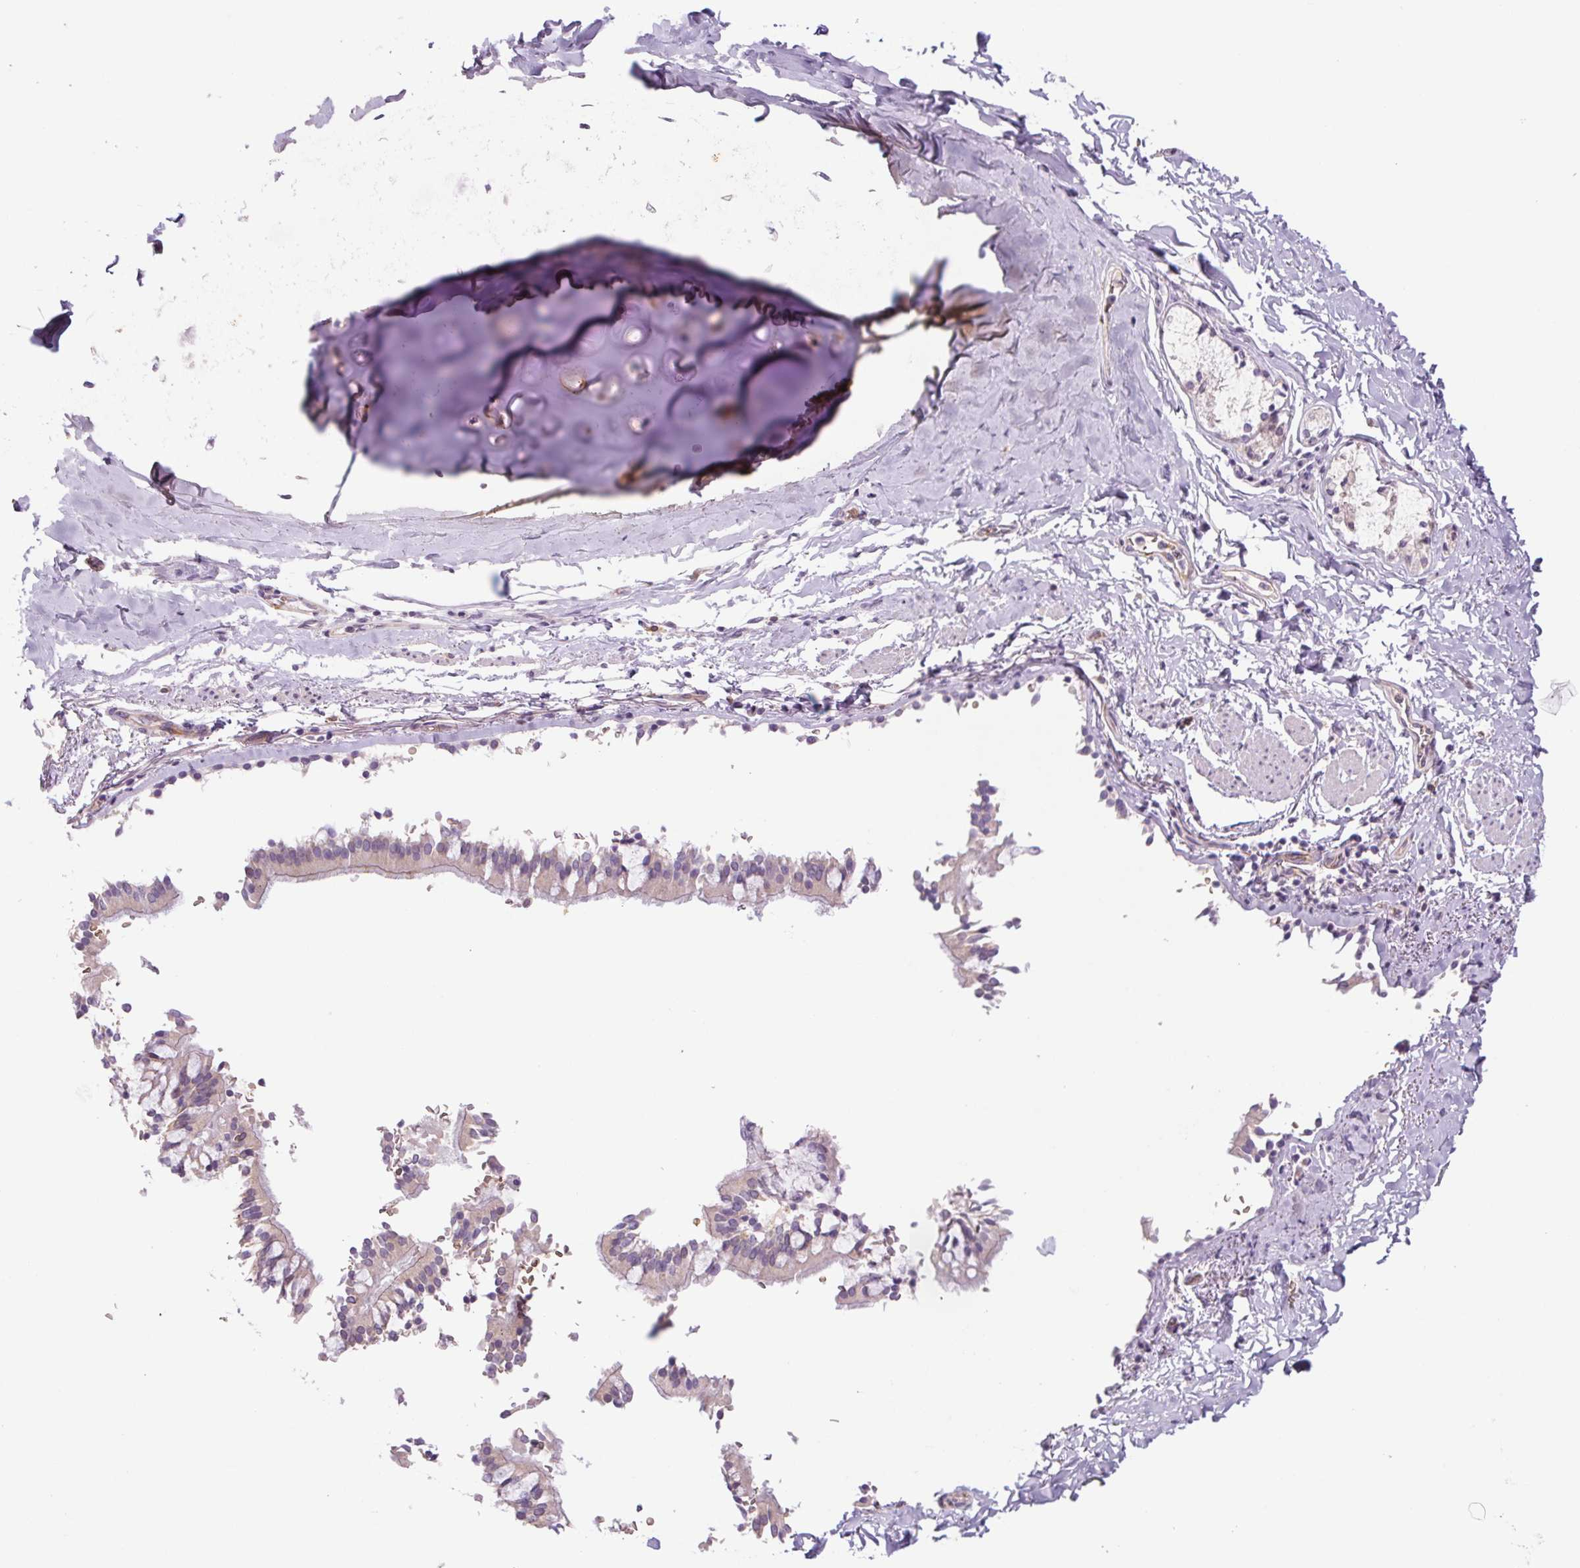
{"staining": {"intensity": "weak", "quantity": "25%-75%", "location": "cytoplasmic/membranous"}, "tissue": "soft tissue", "cell_type": "Chondrocytes", "image_type": "normal", "snomed": [{"axis": "morphology", "description": "Normal tissue, NOS"}, {"axis": "topography", "description": "Cartilage tissue"}, {"axis": "topography", "description": "Bronchus"}, {"axis": "topography", "description": "Peripheral nerve tissue"}], "caption": "DAB (3,3'-diaminobenzidine) immunohistochemical staining of normal soft tissue reveals weak cytoplasmic/membranous protein expression in about 25%-75% of chondrocytes. The protein of interest is shown in brown color, while the nuclei are stained blue.", "gene": "IGFL3", "patient": {"sex": "male", "age": 67}}